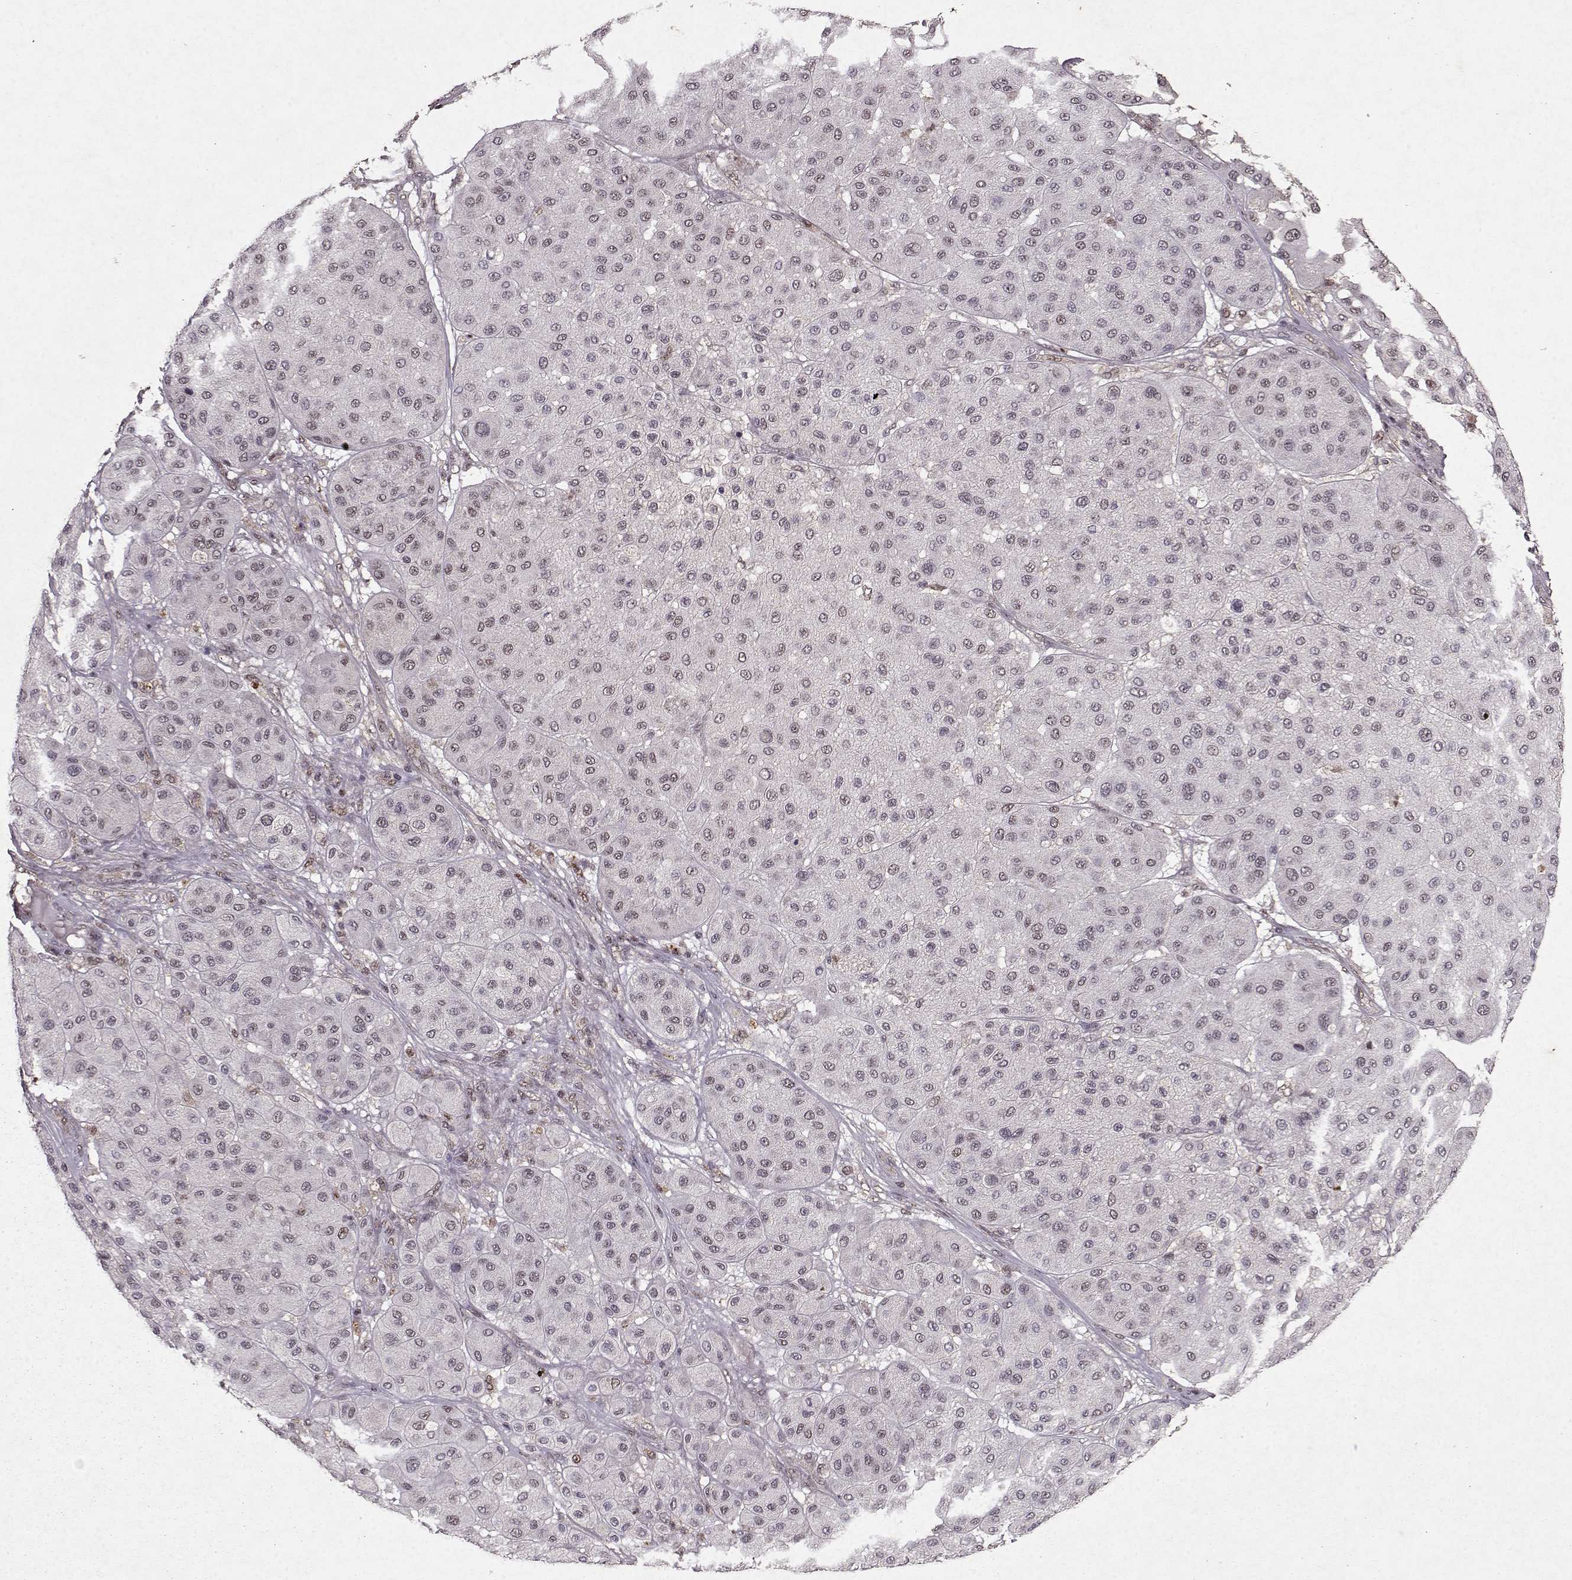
{"staining": {"intensity": "negative", "quantity": "none", "location": "none"}, "tissue": "melanoma", "cell_type": "Tumor cells", "image_type": "cancer", "snomed": [{"axis": "morphology", "description": "Malignant melanoma, Metastatic site"}, {"axis": "topography", "description": "Smooth muscle"}], "caption": "Tumor cells are negative for protein expression in human malignant melanoma (metastatic site).", "gene": "PSMA7", "patient": {"sex": "male", "age": 41}}